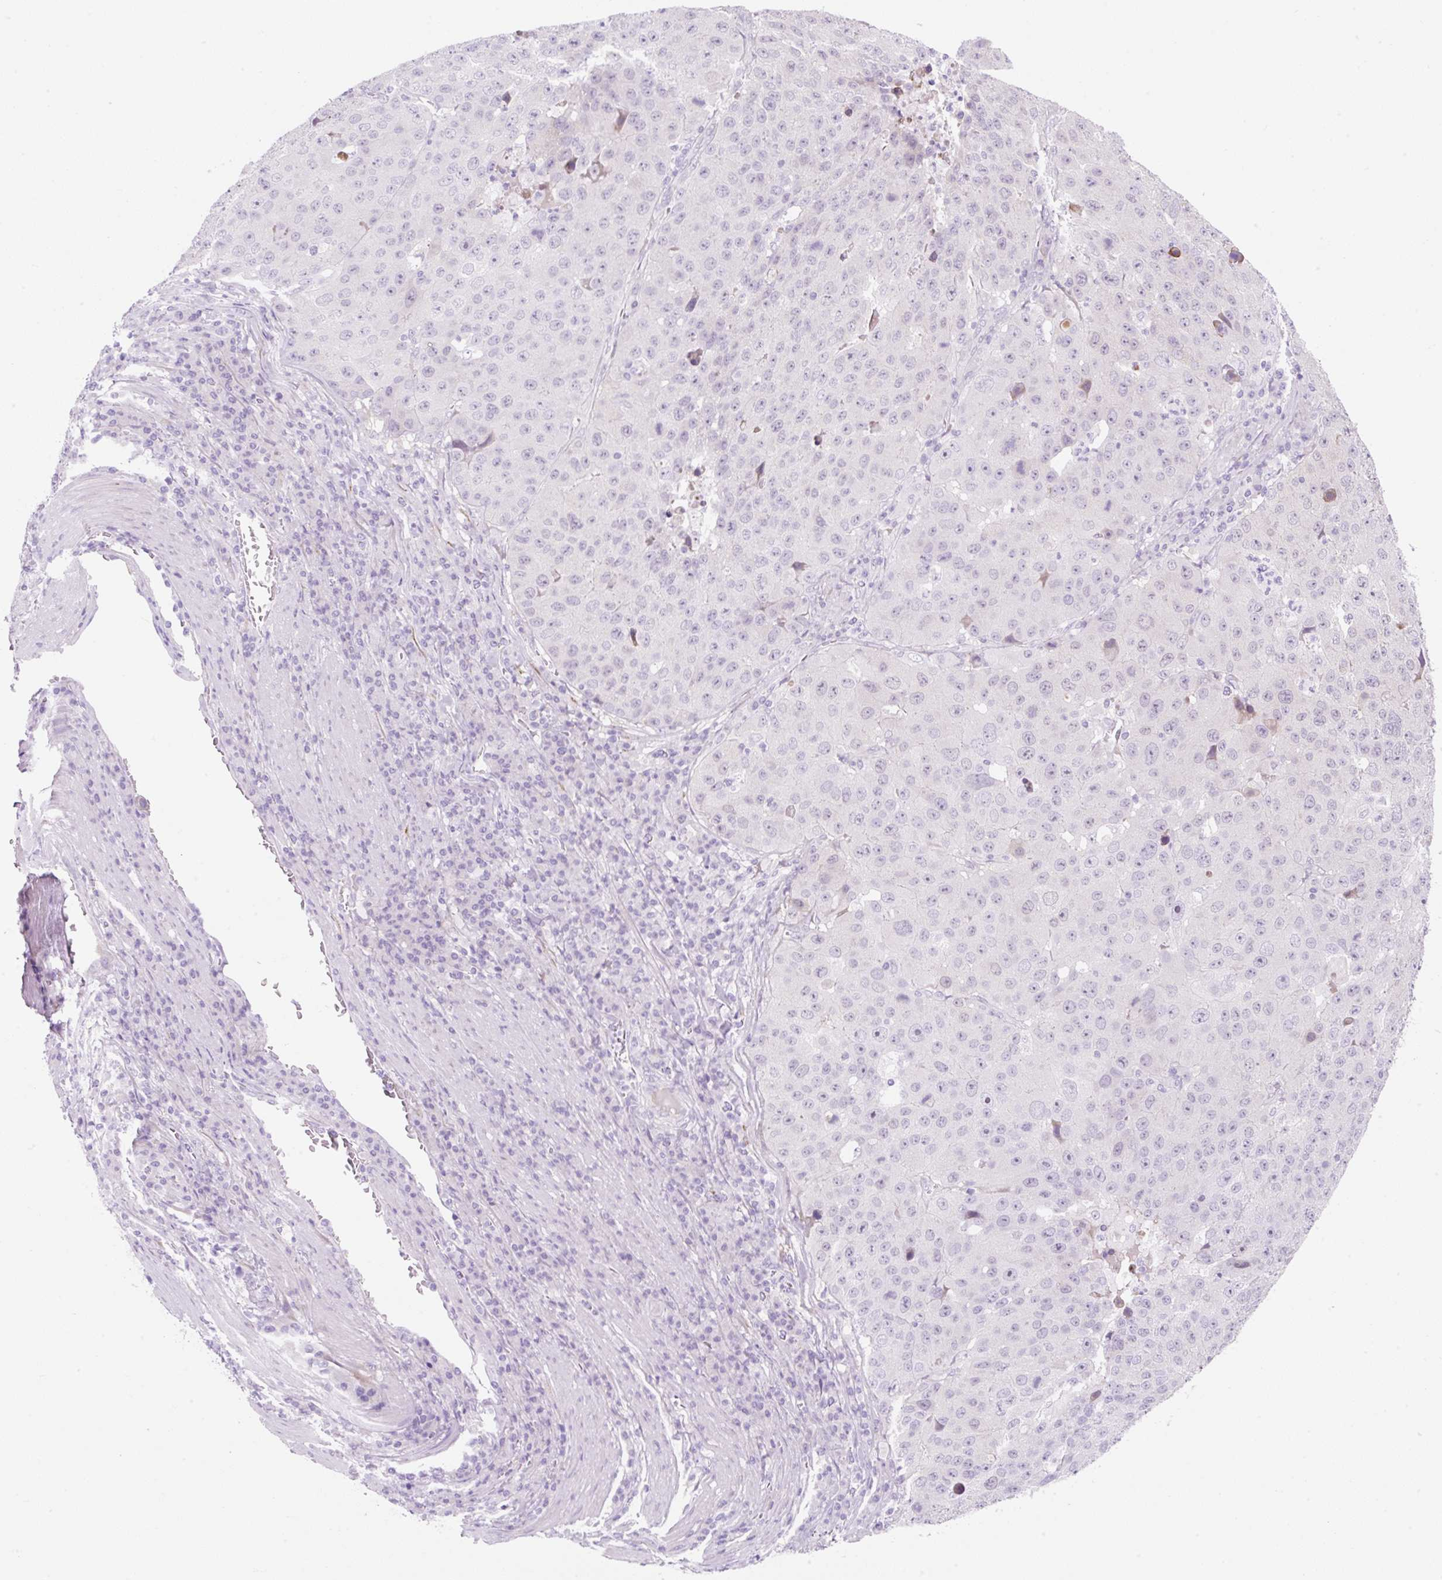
{"staining": {"intensity": "negative", "quantity": "none", "location": "none"}, "tissue": "stomach cancer", "cell_type": "Tumor cells", "image_type": "cancer", "snomed": [{"axis": "morphology", "description": "Adenocarcinoma, NOS"}, {"axis": "topography", "description": "Stomach"}], "caption": "Stomach adenocarcinoma was stained to show a protein in brown. There is no significant staining in tumor cells.", "gene": "ZNF121", "patient": {"sex": "male", "age": 71}}